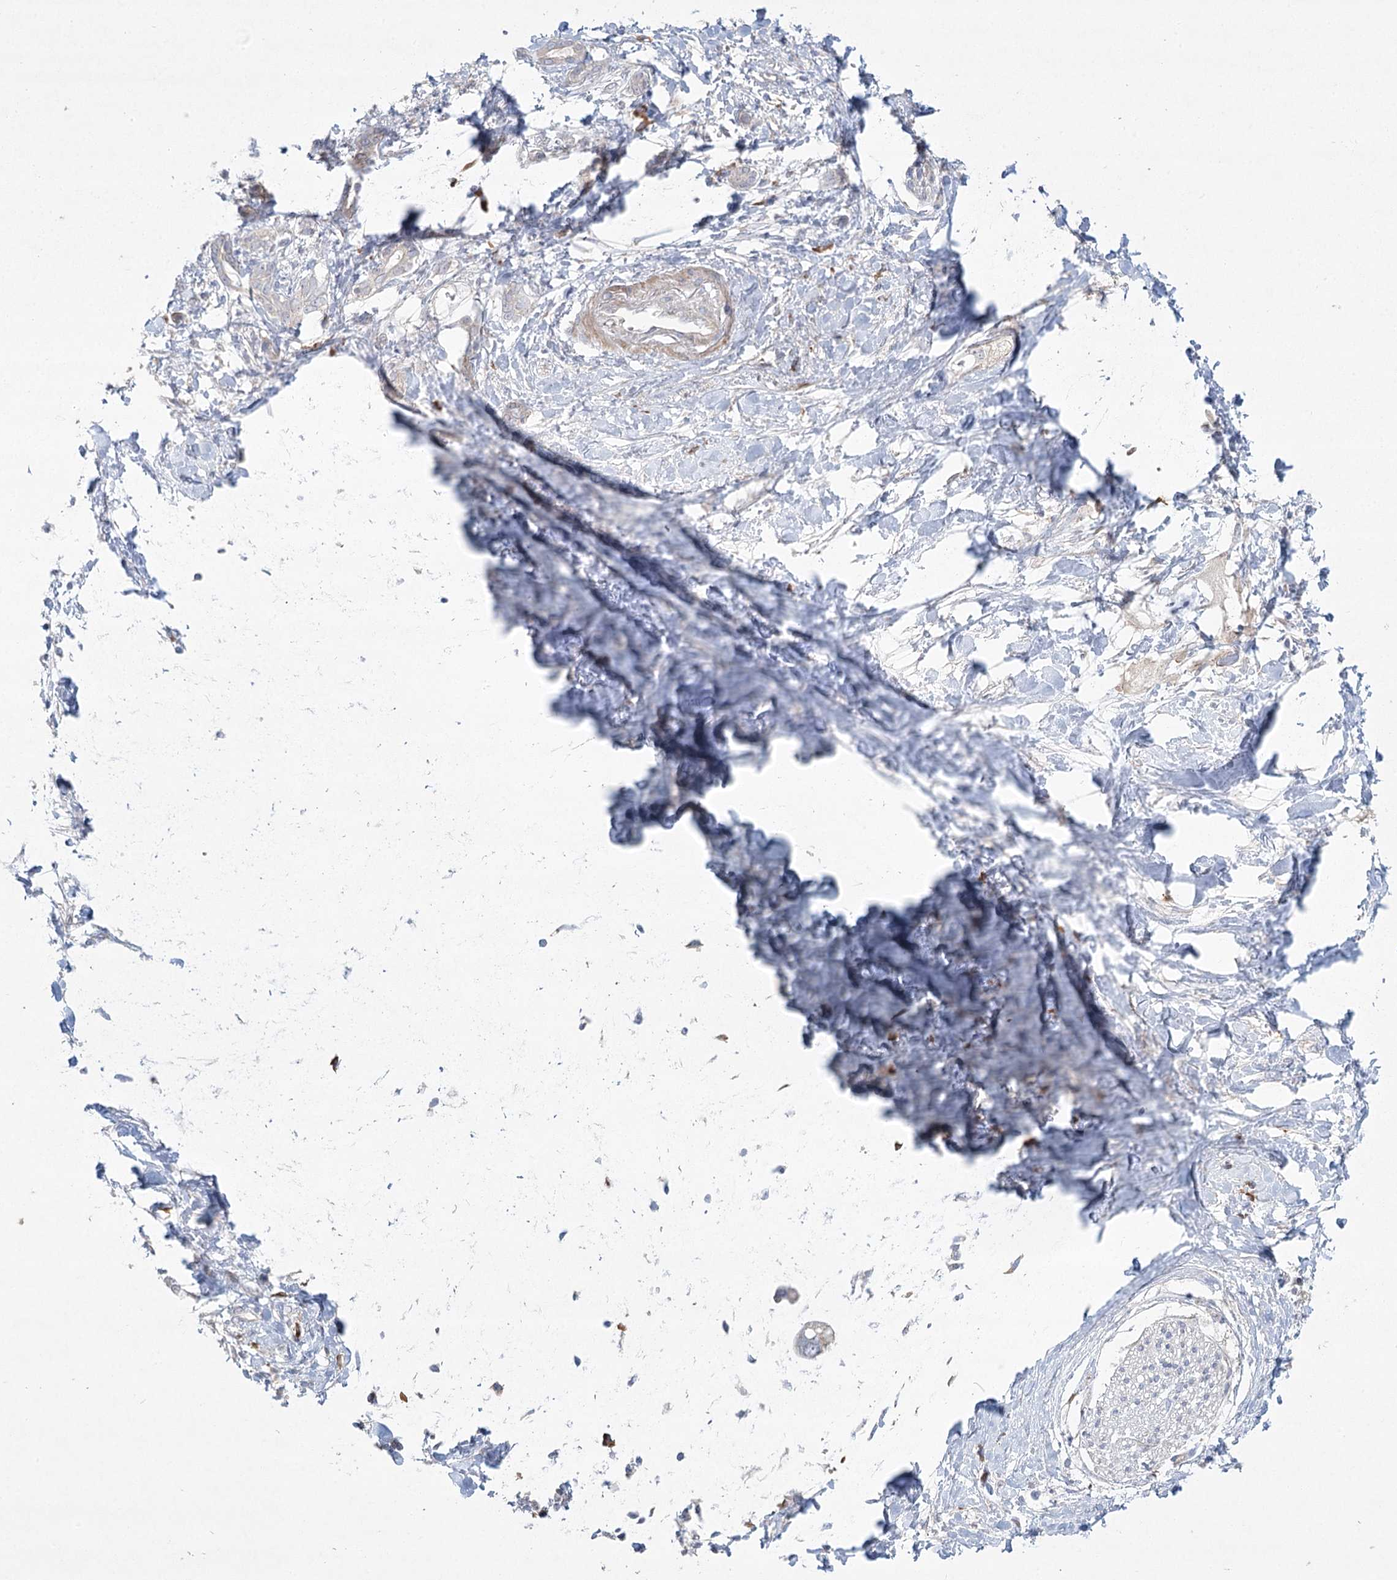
{"staining": {"intensity": "negative", "quantity": "none", "location": "none"}, "tissue": "pancreatic cancer", "cell_type": "Tumor cells", "image_type": "cancer", "snomed": [{"axis": "morphology", "description": "Adenocarcinoma, NOS"}, {"axis": "topography", "description": "Pancreas"}], "caption": "DAB immunohistochemical staining of pancreatic adenocarcinoma demonstrates no significant staining in tumor cells.", "gene": "CAMTA1", "patient": {"sex": "female", "age": 56}}